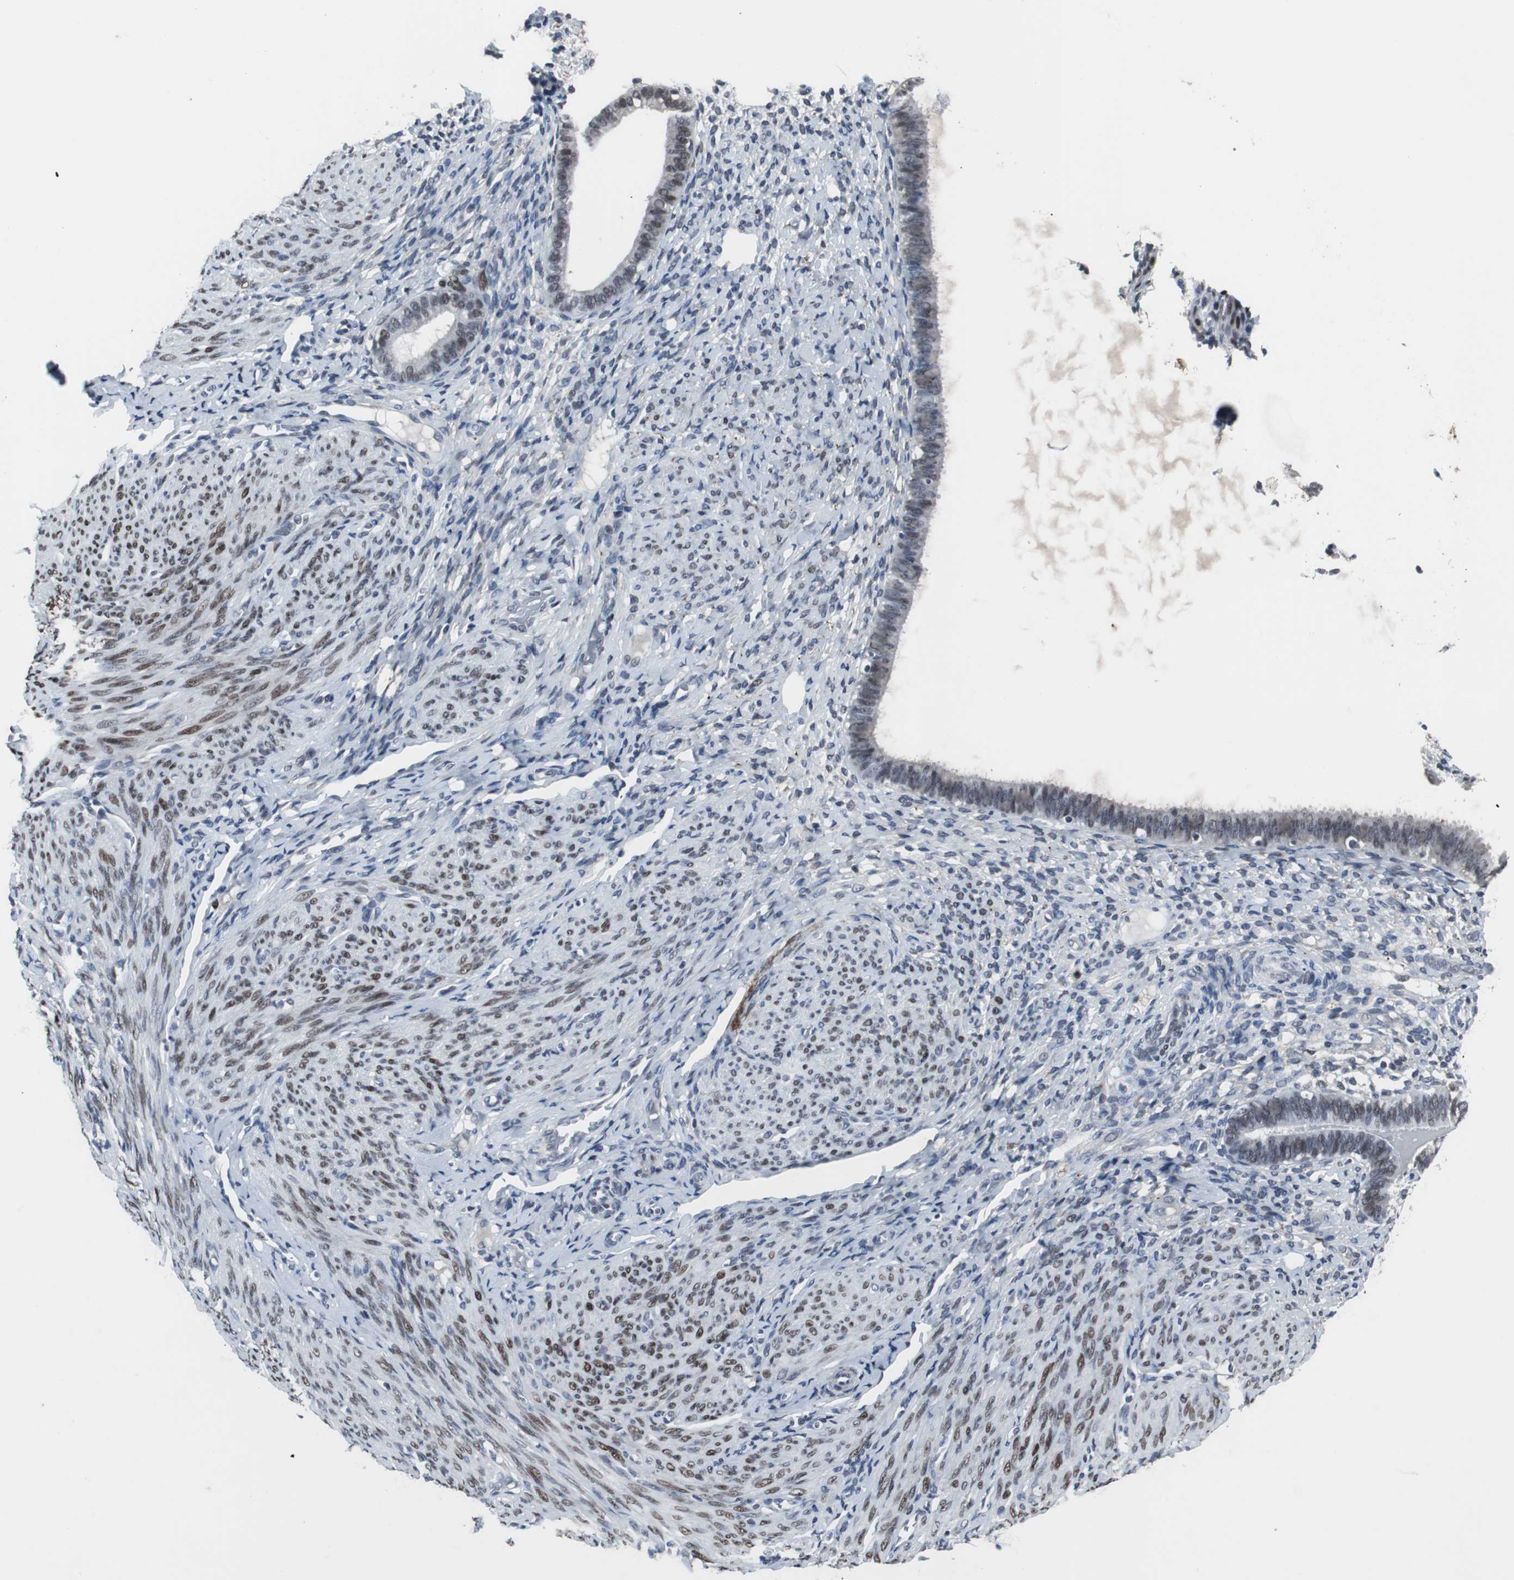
{"staining": {"intensity": "moderate", "quantity": "<25%", "location": "nuclear"}, "tissue": "endometrium", "cell_type": "Cells in endometrial stroma", "image_type": "normal", "snomed": [{"axis": "morphology", "description": "Normal tissue, NOS"}, {"axis": "topography", "description": "Endometrium"}], "caption": "Immunohistochemical staining of unremarkable human endometrium displays <25% levels of moderate nuclear protein expression in approximately <25% of cells in endometrial stroma.", "gene": "FOXP4", "patient": {"sex": "female", "age": 61}}